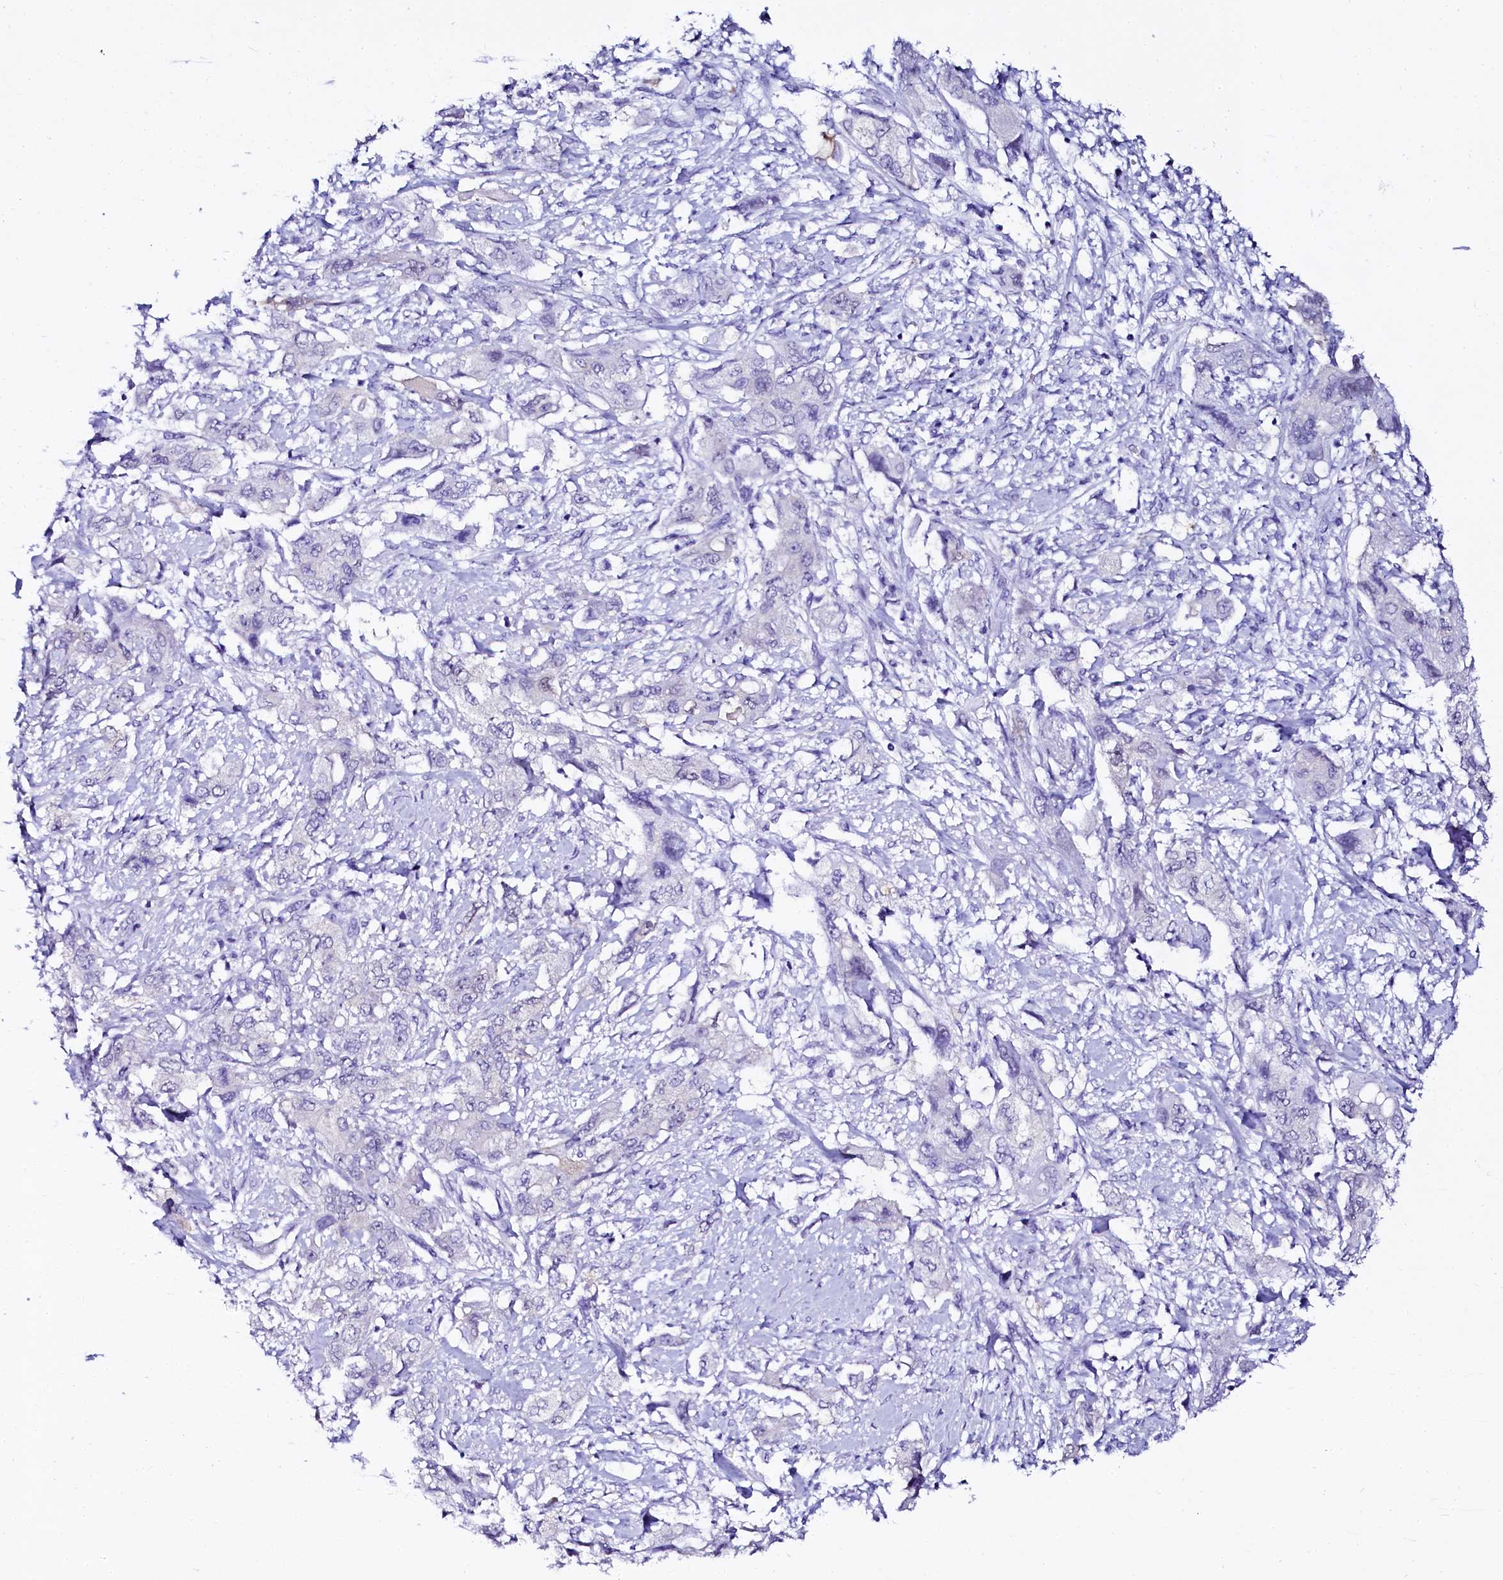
{"staining": {"intensity": "negative", "quantity": "none", "location": "none"}, "tissue": "pancreatic cancer", "cell_type": "Tumor cells", "image_type": "cancer", "snomed": [{"axis": "morphology", "description": "Adenocarcinoma, NOS"}, {"axis": "topography", "description": "Pancreas"}], "caption": "Immunohistochemical staining of human pancreatic cancer exhibits no significant positivity in tumor cells.", "gene": "SORD", "patient": {"sex": "female", "age": 73}}